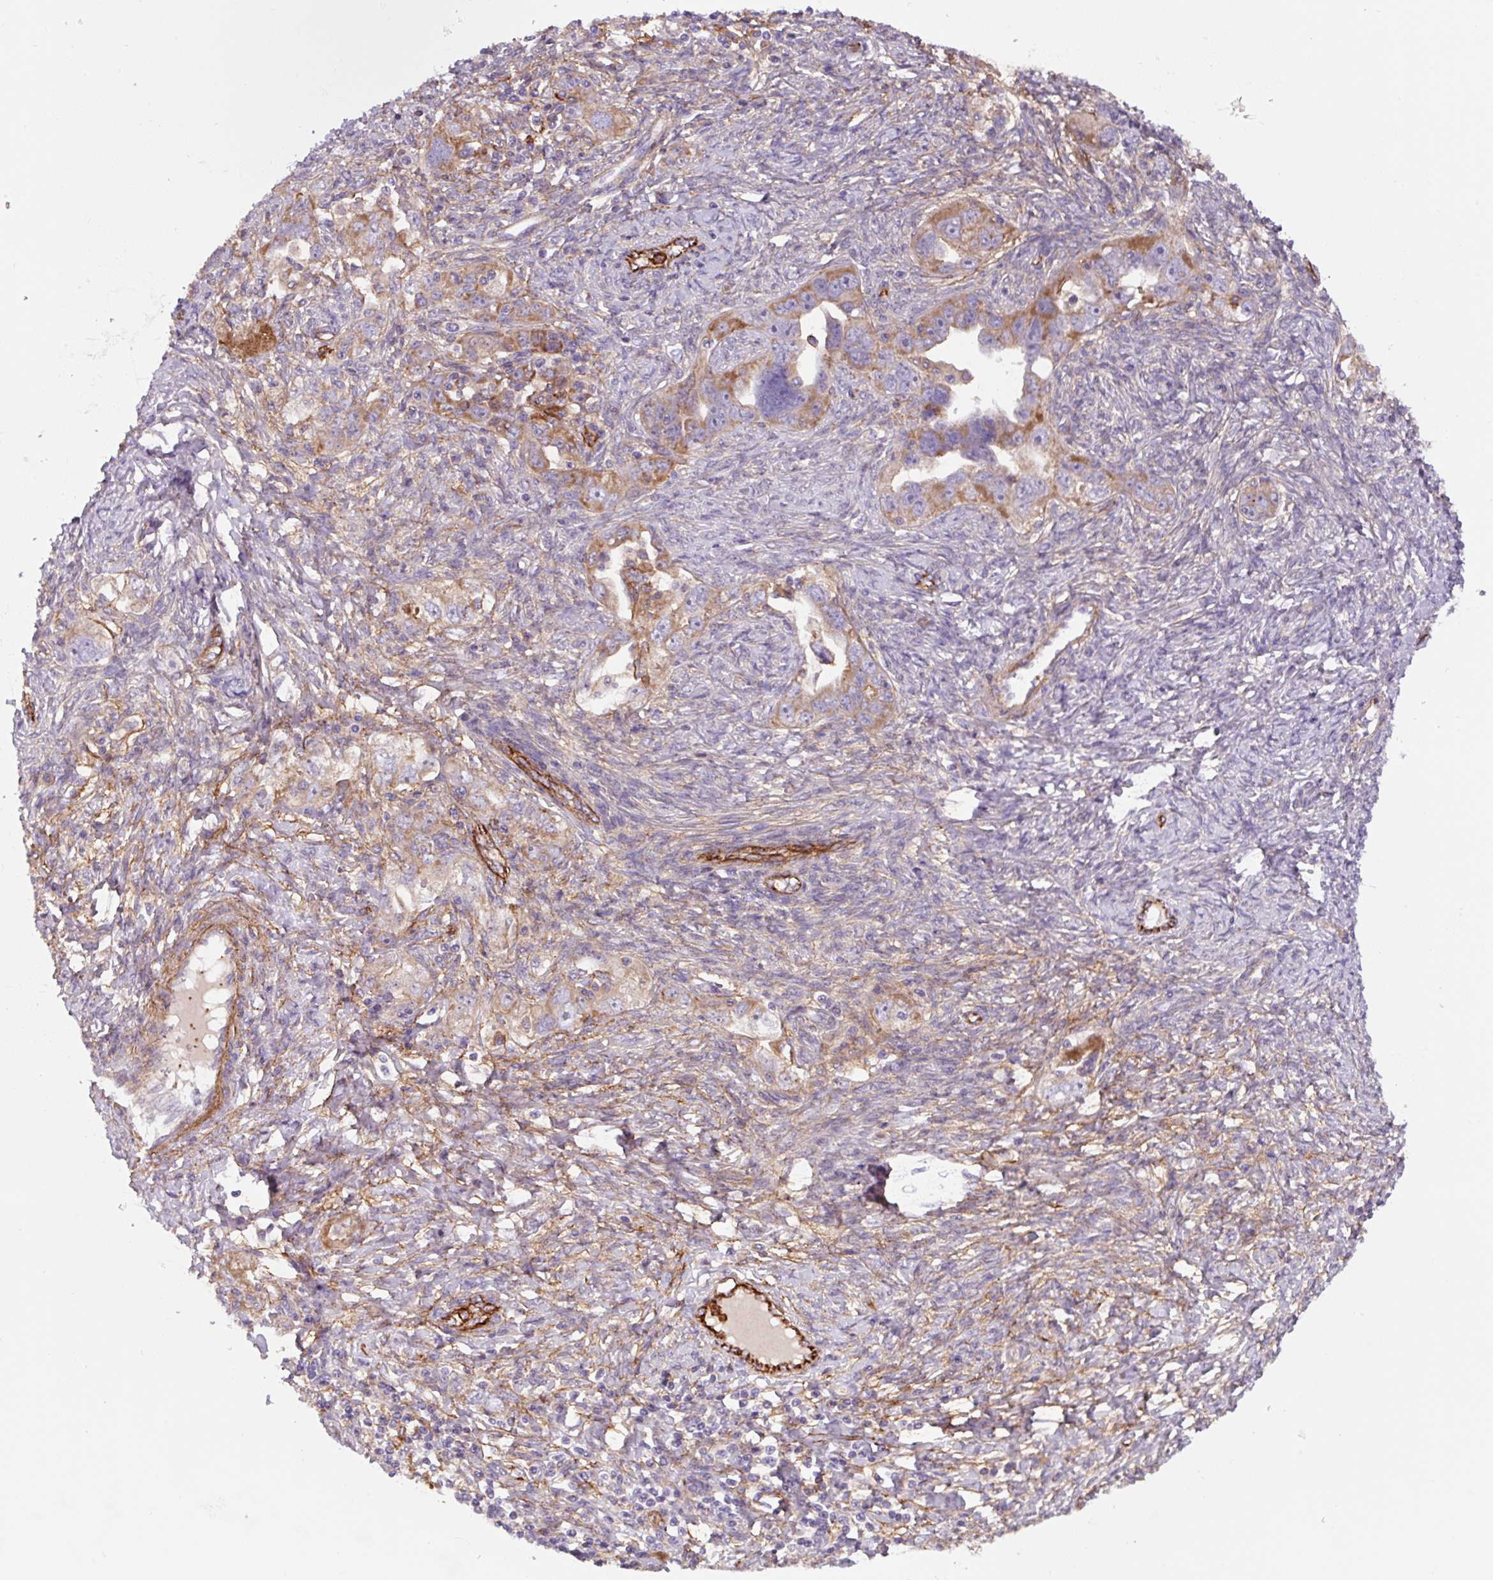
{"staining": {"intensity": "moderate", "quantity": ">75%", "location": "cytoplasmic/membranous"}, "tissue": "ovarian cancer", "cell_type": "Tumor cells", "image_type": "cancer", "snomed": [{"axis": "morphology", "description": "Carcinoma, NOS"}, {"axis": "morphology", "description": "Cystadenocarcinoma, serous, NOS"}, {"axis": "topography", "description": "Ovary"}], "caption": "Moderate cytoplasmic/membranous expression for a protein is seen in approximately >75% of tumor cells of ovarian cancer (serous cystadenocarcinoma) using immunohistochemistry (IHC).", "gene": "DHFR2", "patient": {"sex": "female", "age": 69}}